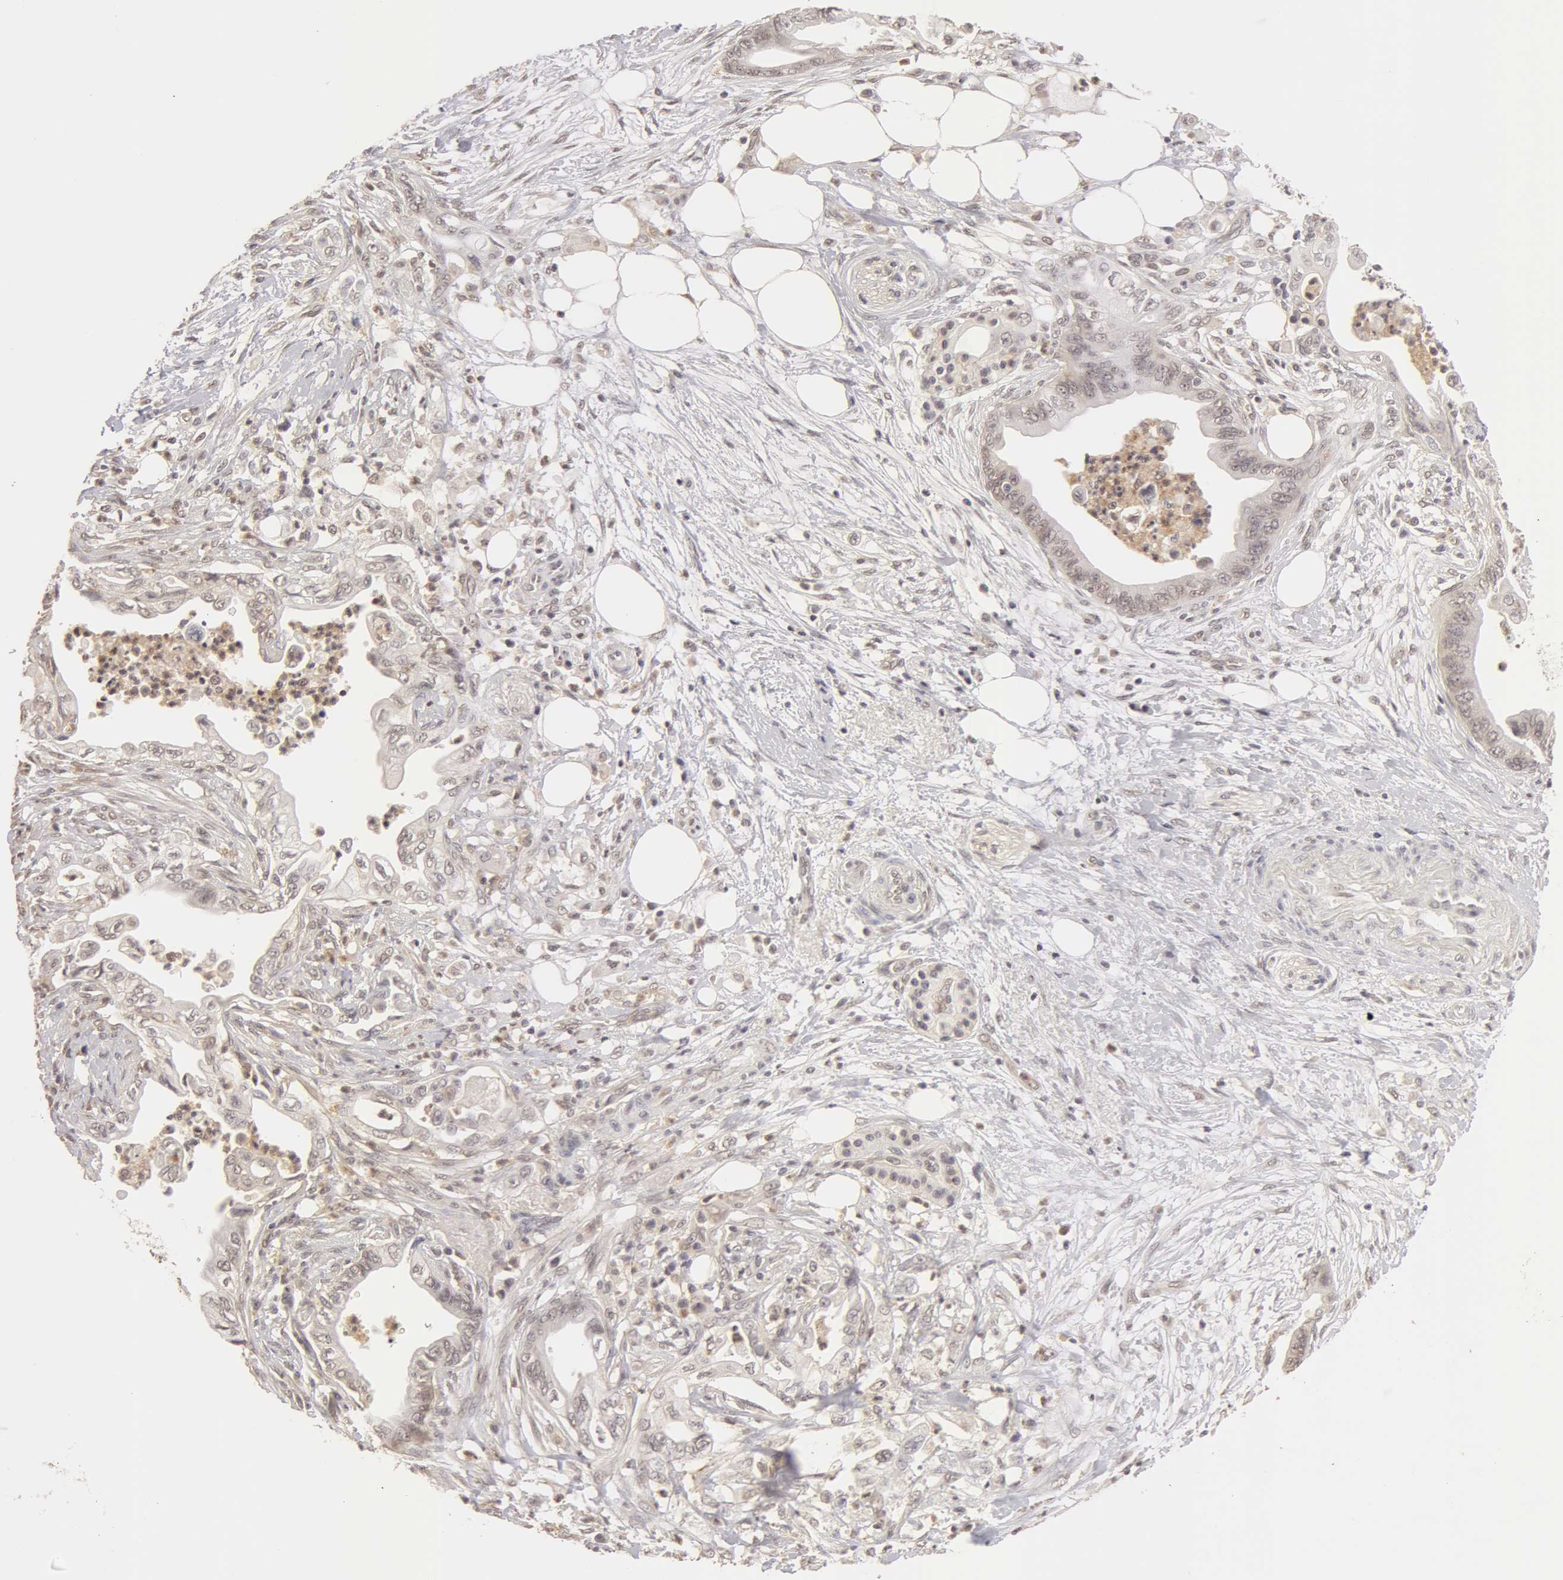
{"staining": {"intensity": "weak", "quantity": "25%-75%", "location": "cytoplasmic/membranous"}, "tissue": "pancreatic cancer", "cell_type": "Tumor cells", "image_type": "cancer", "snomed": [{"axis": "morphology", "description": "Adenocarcinoma, NOS"}, {"axis": "topography", "description": "Pancreas"}], "caption": "This histopathology image displays adenocarcinoma (pancreatic) stained with immunohistochemistry (IHC) to label a protein in brown. The cytoplasmic/membranous of tumor cells show weak positivity for the protein. Nuclei are counter-stained blue.", "gene": "ADAM10", "patient": {"sex": "female", "age": 66}}